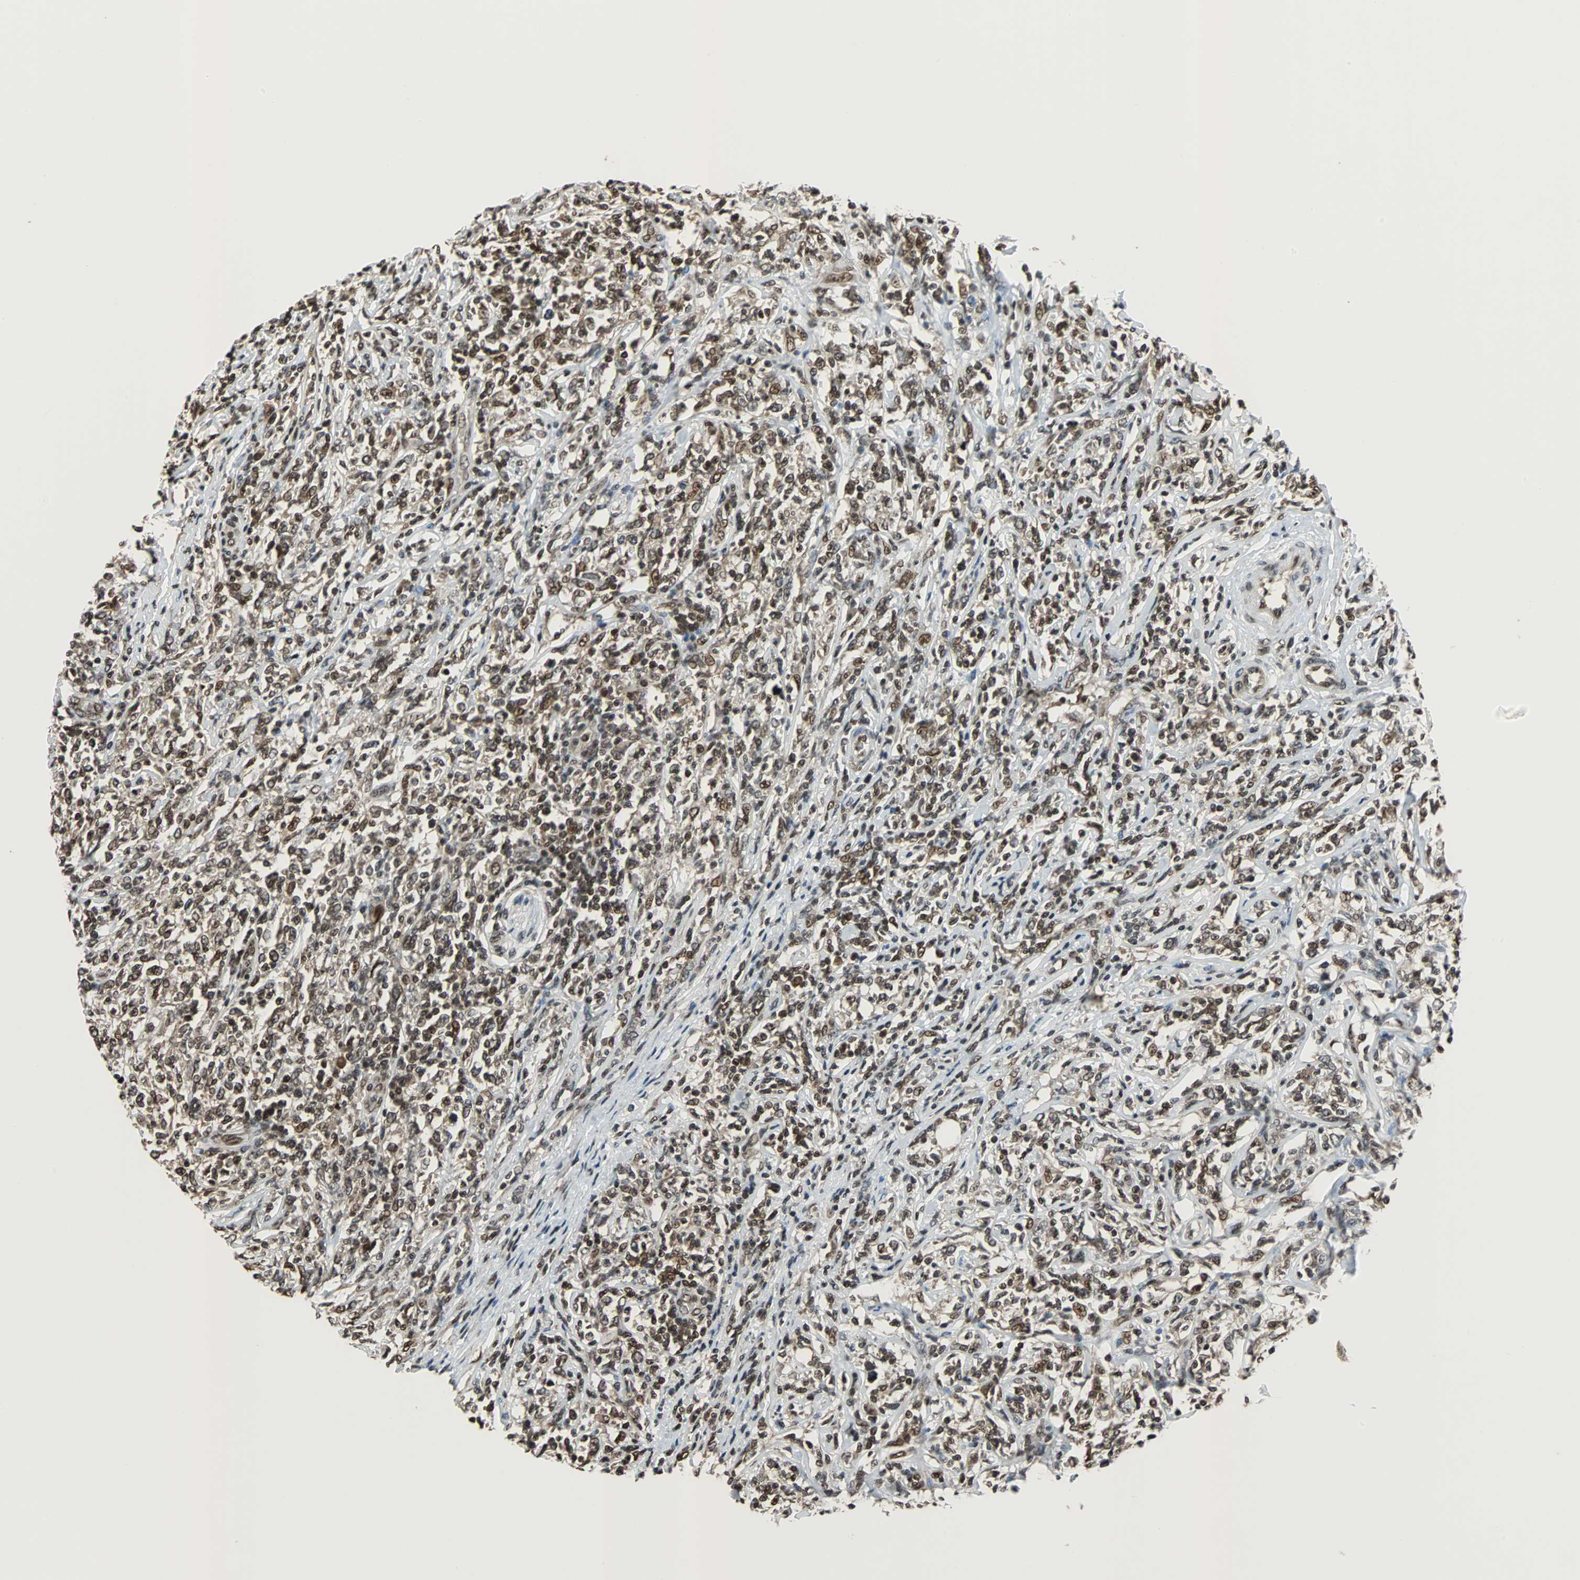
{"staining": {"intensity": "strong", "quantity": ">75%", "location": "nuclear"}, "tissue": "lymphoma", "cell_type": "Tumor cells", "image_type": "cancer", "snomed": [{"axis": "morphology", "description": "Malignant lymphoma, non-Hodgkin's type, High grade"}, {"axis": "topography", "description": "Lymph node"}], "caption": "Immunohistochemical staining of lymphoma reveals high levels of strong nuclear positivity in about >75% of tumor cells. (Stains: DAB in brown, nuclei in blue, Microscopy: brightfield microscopy at high magnification).", "gene": "REST", "patient": {"sex": "female", "age": 84}}